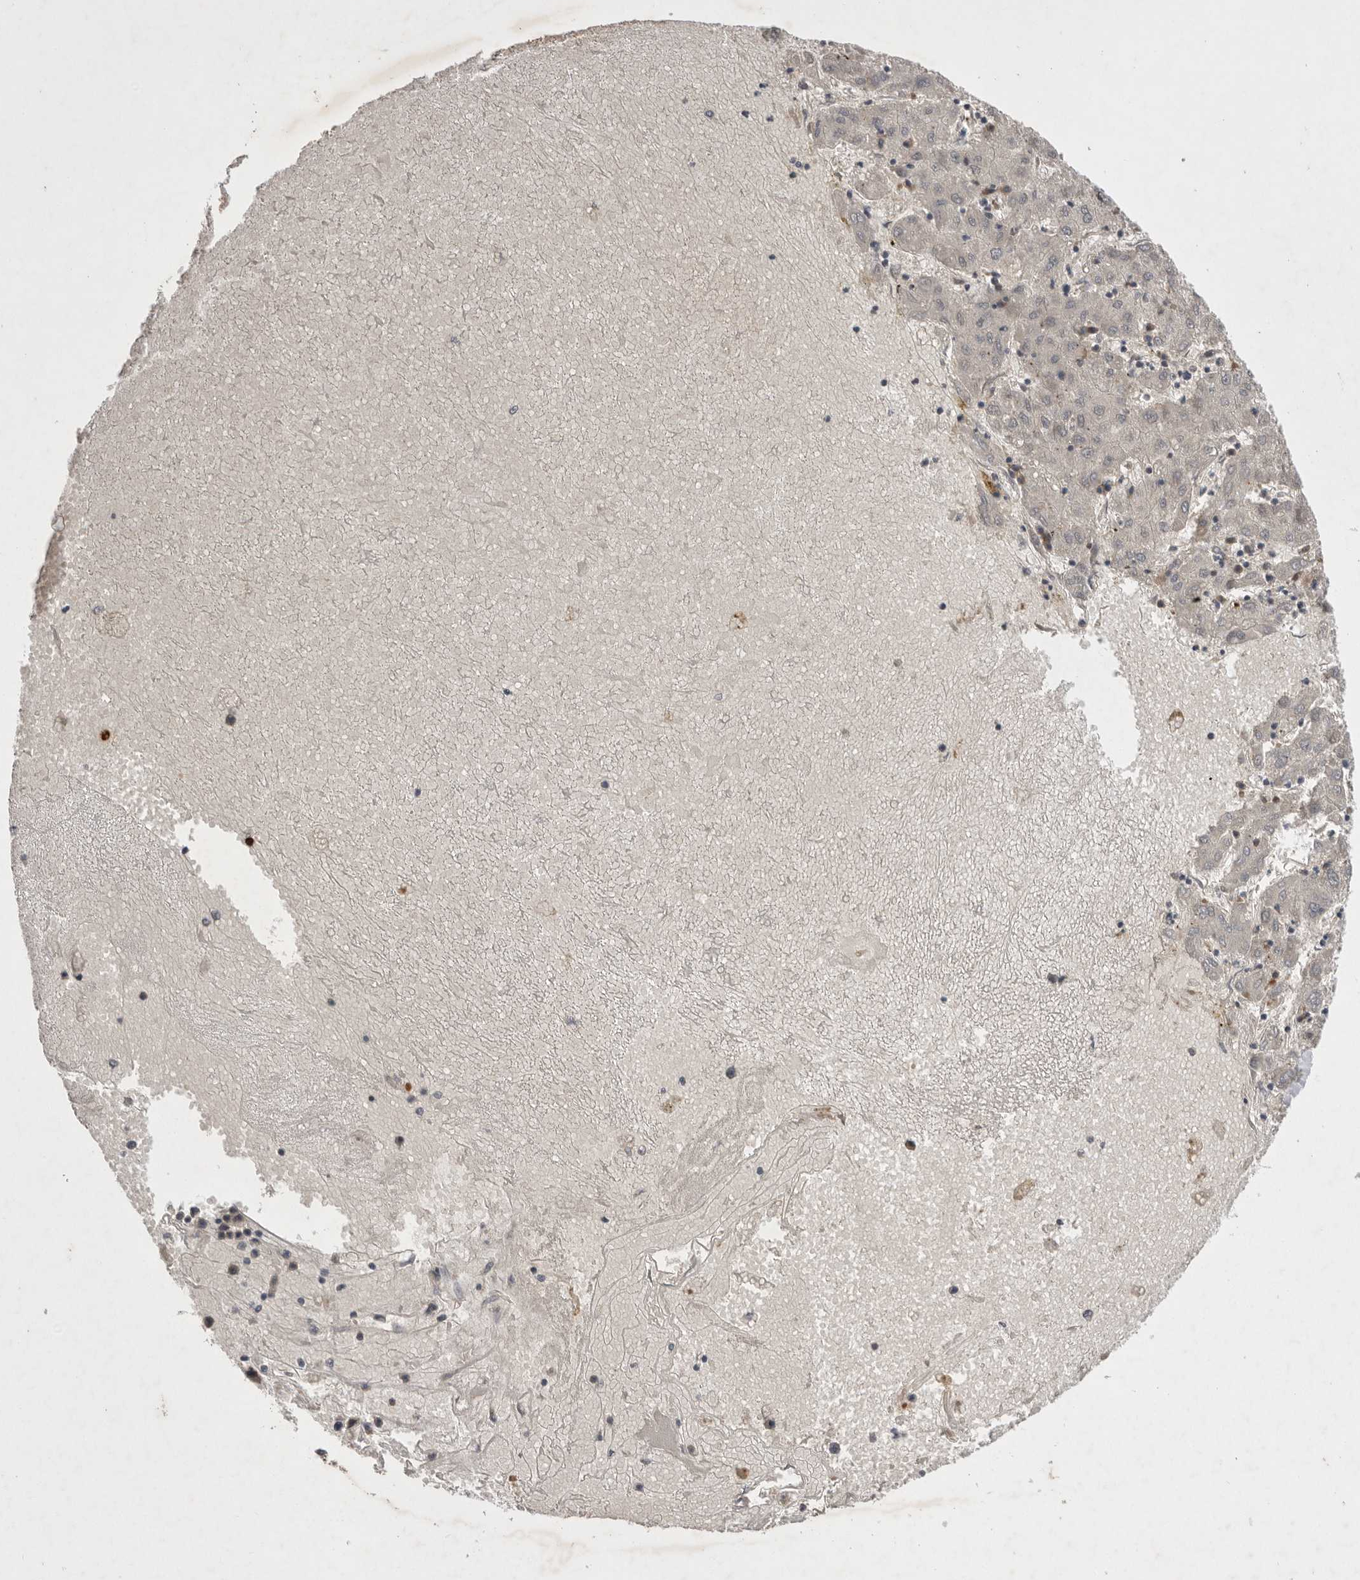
{"staining": {"intensity": "negative", "quantity": "none", "location": "none"}, "tissue": "liver cancer", "cell_type": "Tumor cells", "image_type": "cancer", "snomed": [{"axis": "morphology", "description": "Carcinoma, Hepatocellular, NOS"}, {"axis": "topography", "description": "Liver"}], "caption": "IHC of human liver hepatocellular carcinoma demonstrates no positivity in tumor cells.", "gene": "NRCAM", "patient": {"sex": "male", "age": 72}}